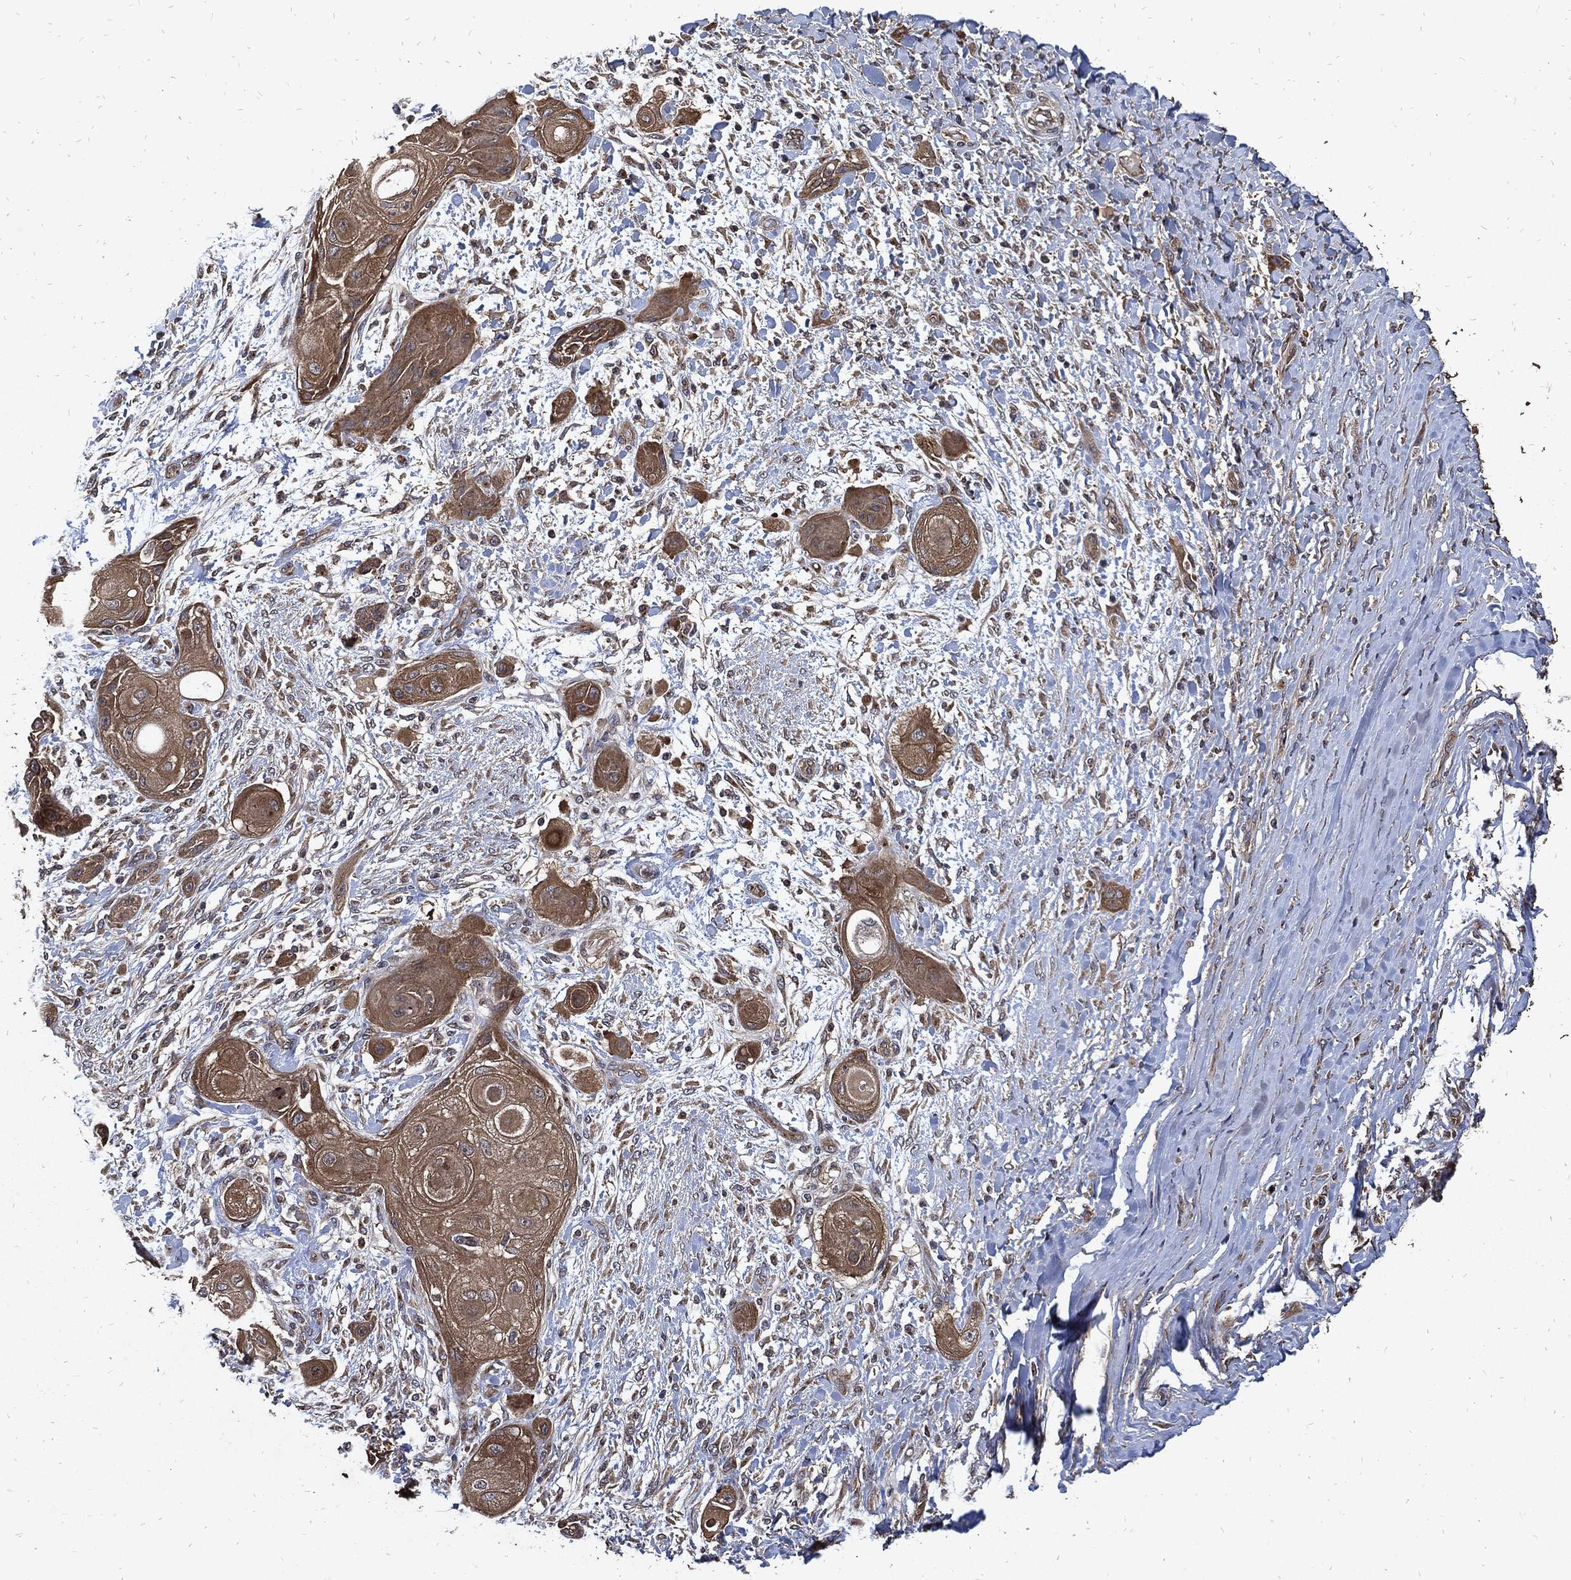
{"staining": {"intensity": "moderate", "quantity": ">75%", "location": "cytoplasmic/membranous"}, "tissue": "skin cancer", "cell_type": "Tumor cells", "image_type": "cancer", "snomed": [{"axis": "morphology", "description": "Squamous cell carcinoma, NOS"}, {"axis": "topography", "description": "Skin"}], "caption": "The micrograph reveals immunohistochemical staining of squamous cell carcinoma (skin). There is moderate cytoplasmic/membranous expression is identified in about >75% of tumor cells. (DAB IHC, brown staining for protein, blue staining for nuclei).", "gene": "DCTN1", "patient": {"sex": "male", "age": 62}}